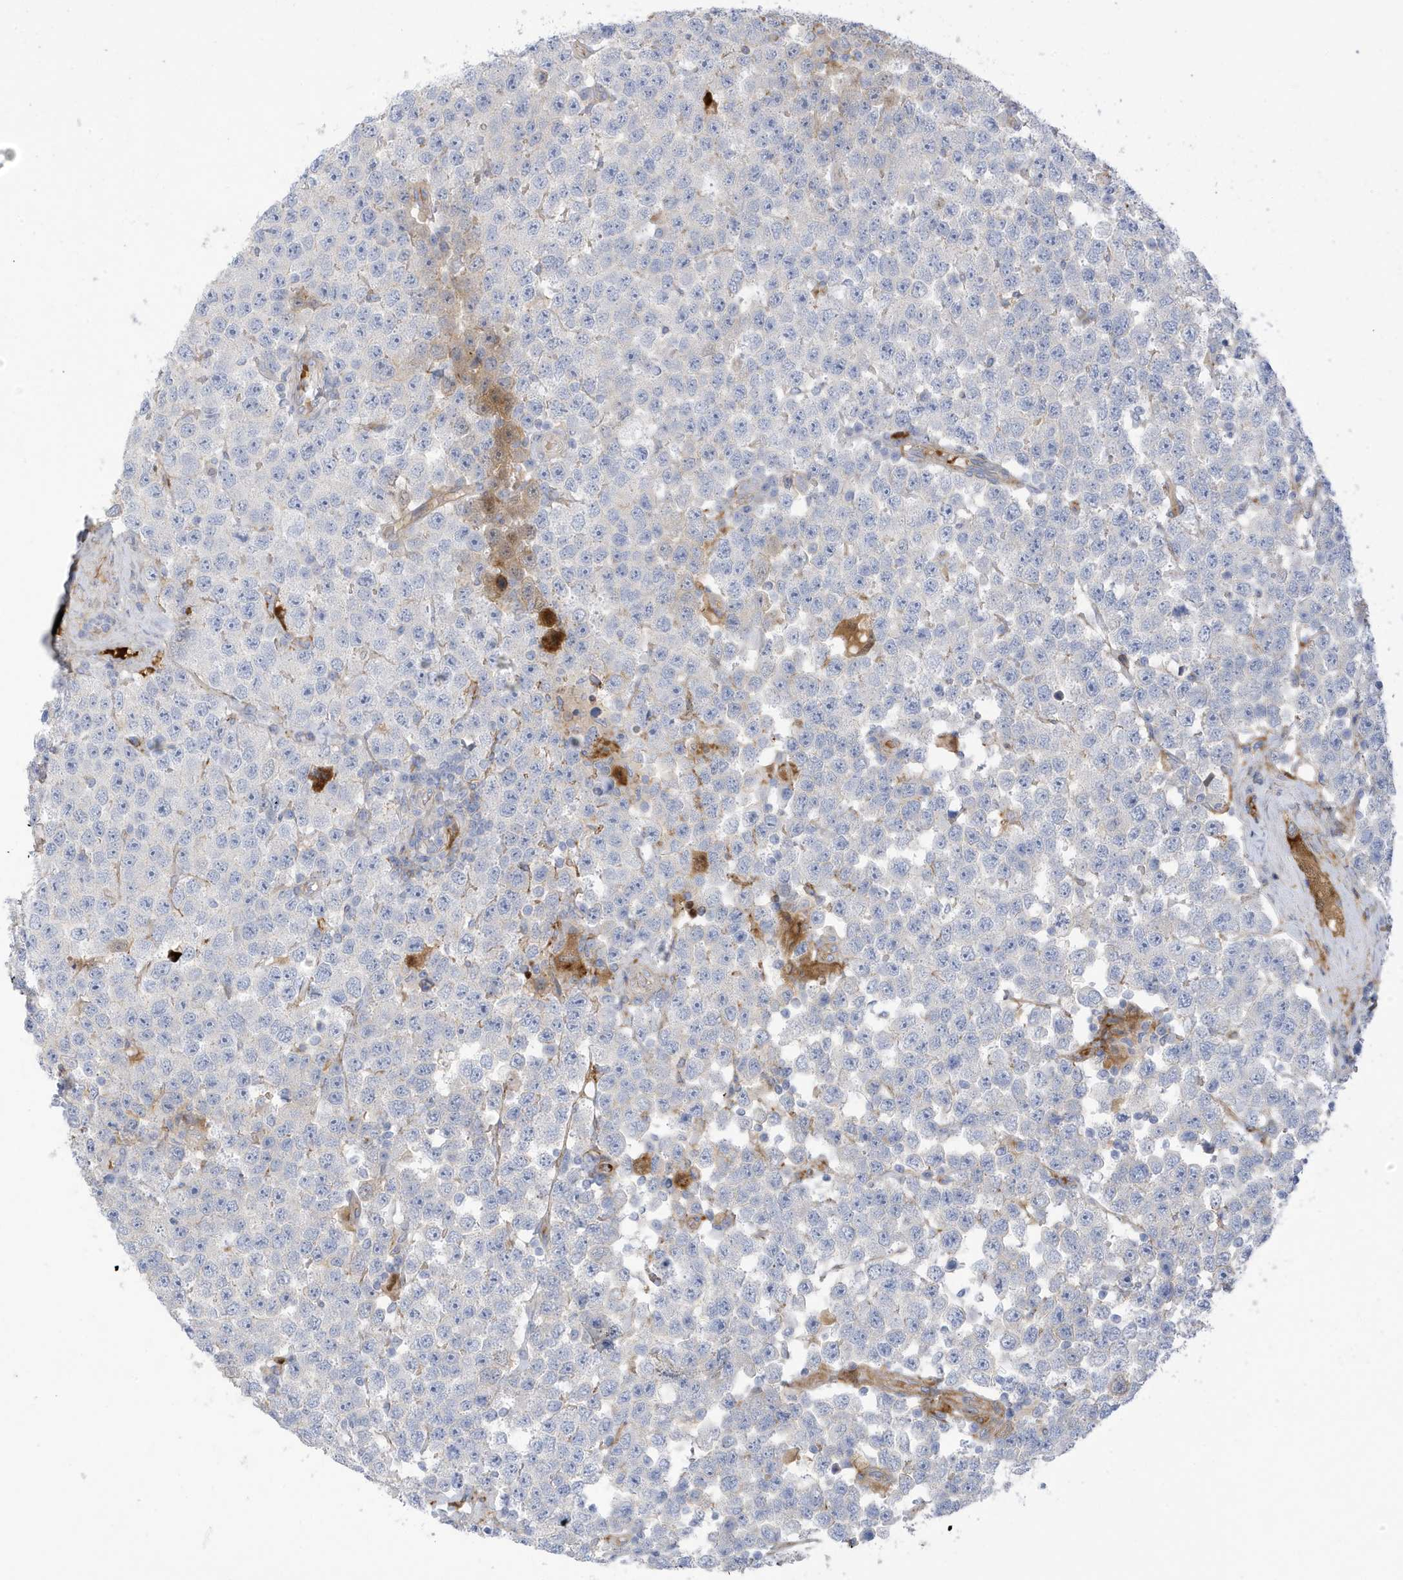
{"staining": {"intensity": "negative", "quantity": "none", "location": "none"}, "tissue": "testis cancer", "cell_type": "Tumor cells", "image_type": "cancer", "snomed": [{"axis": "morphology", "description": "Seminoma, NOS"}, {"axis": "topography", "description": "Testis"}], "caption": "High power microscopy image of an immunohistochemistry photomicrograph of seminoma (testis), revealing no significant staining in tumor cells. The staining is performed using DAB (3,3'-diaminobenzidine) brown chromogen with nuclei counter-stained in using hematoxylin.", "gene": "ATP13A5", "patient": {"sex": "male", "age": 28}}